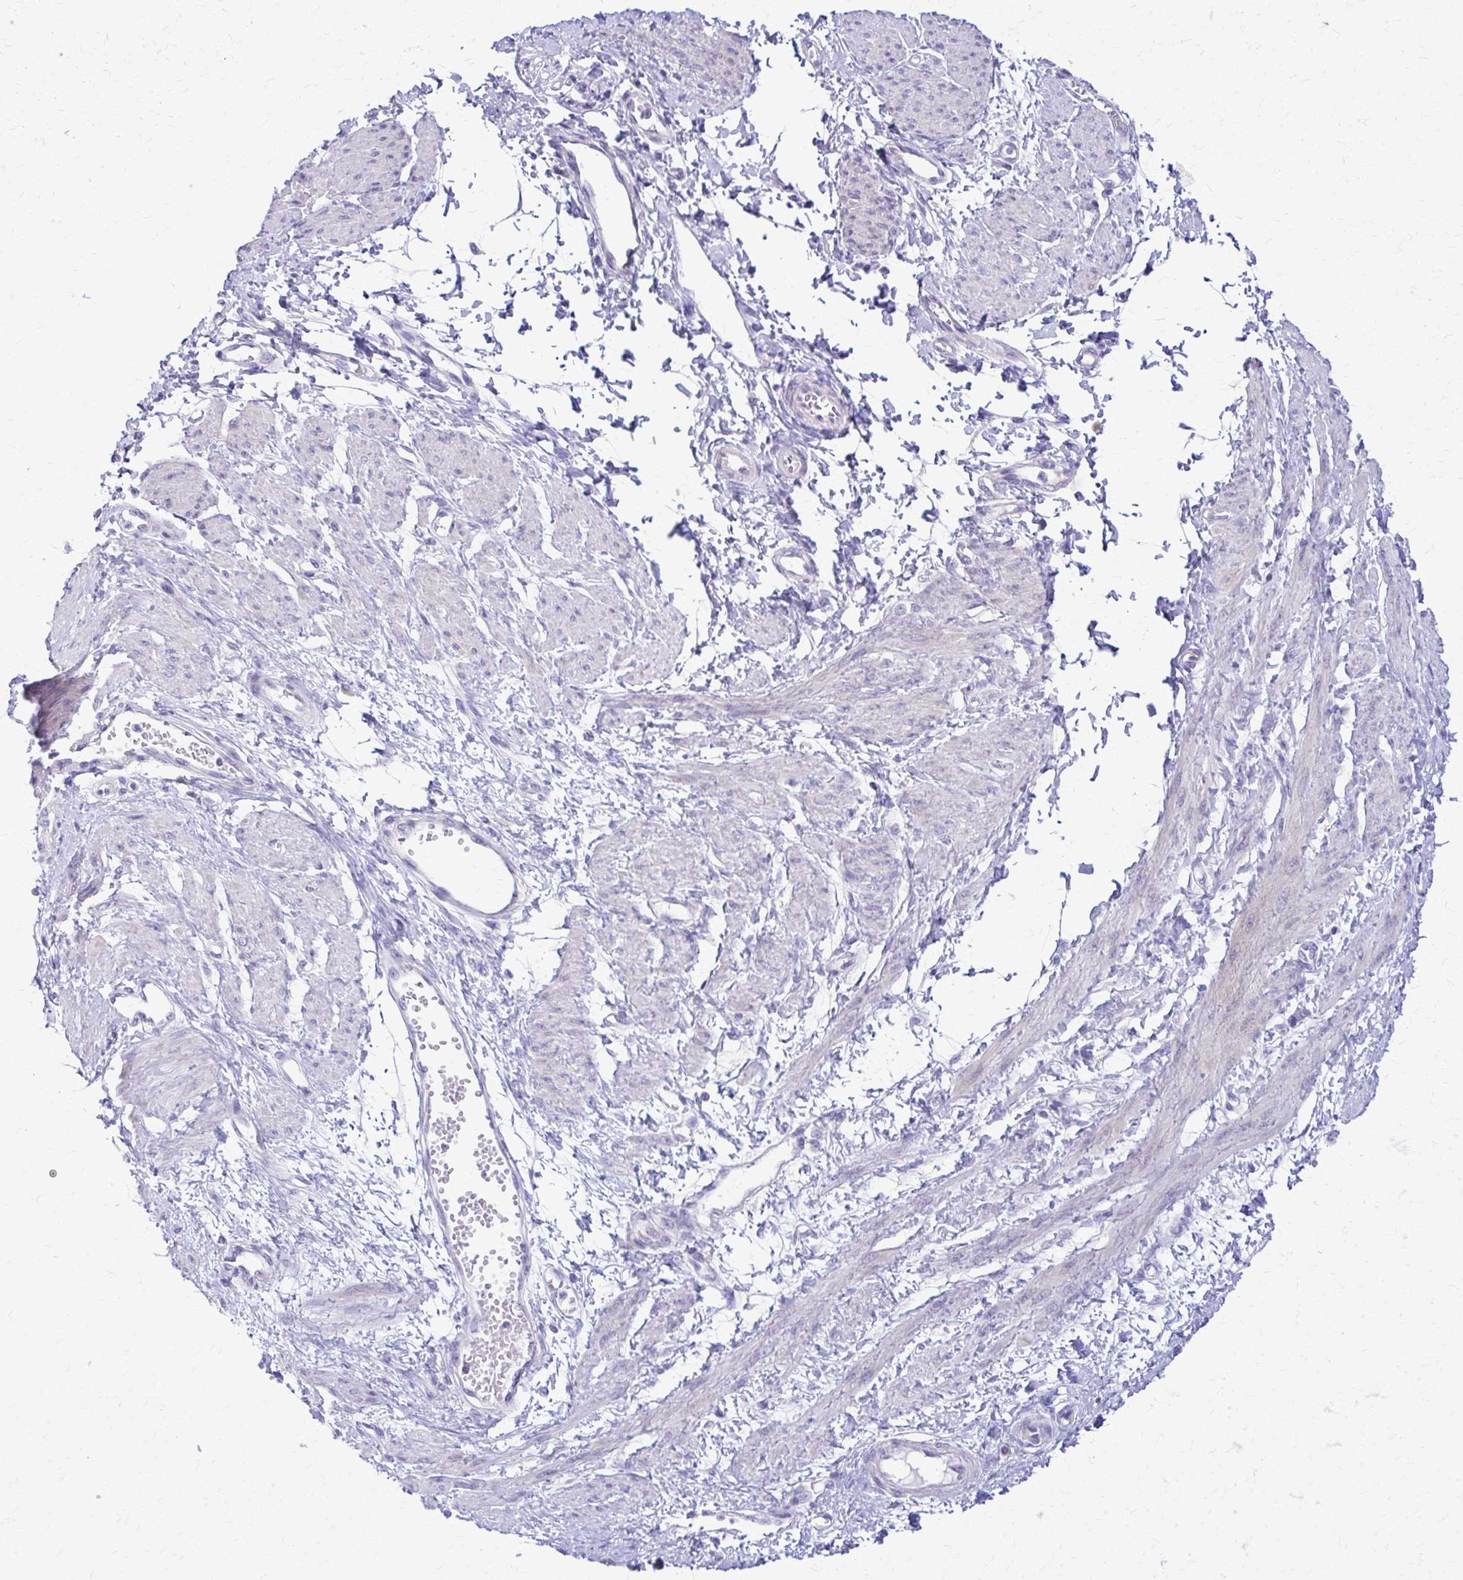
{"staining": {"intensity": "negative", "quantity": "none", "location": "none"}, "tissue": "smooth muscle", "cell_type": "Smooth muscle cells", "image_type": "normal", "snomed": [{"axis": "morphology", "description": "Normal tissue, NOS"}, {"axis": "topography", "description": "Smooth muscle"}, {"axis": "topography", "description": "Uterus"}], "caption": "Smooth muscle cells show no significant expression in unremarkable smooth muscle.", "gene": "SAMD13", "patient": {"sex": "female", "age": 39}}